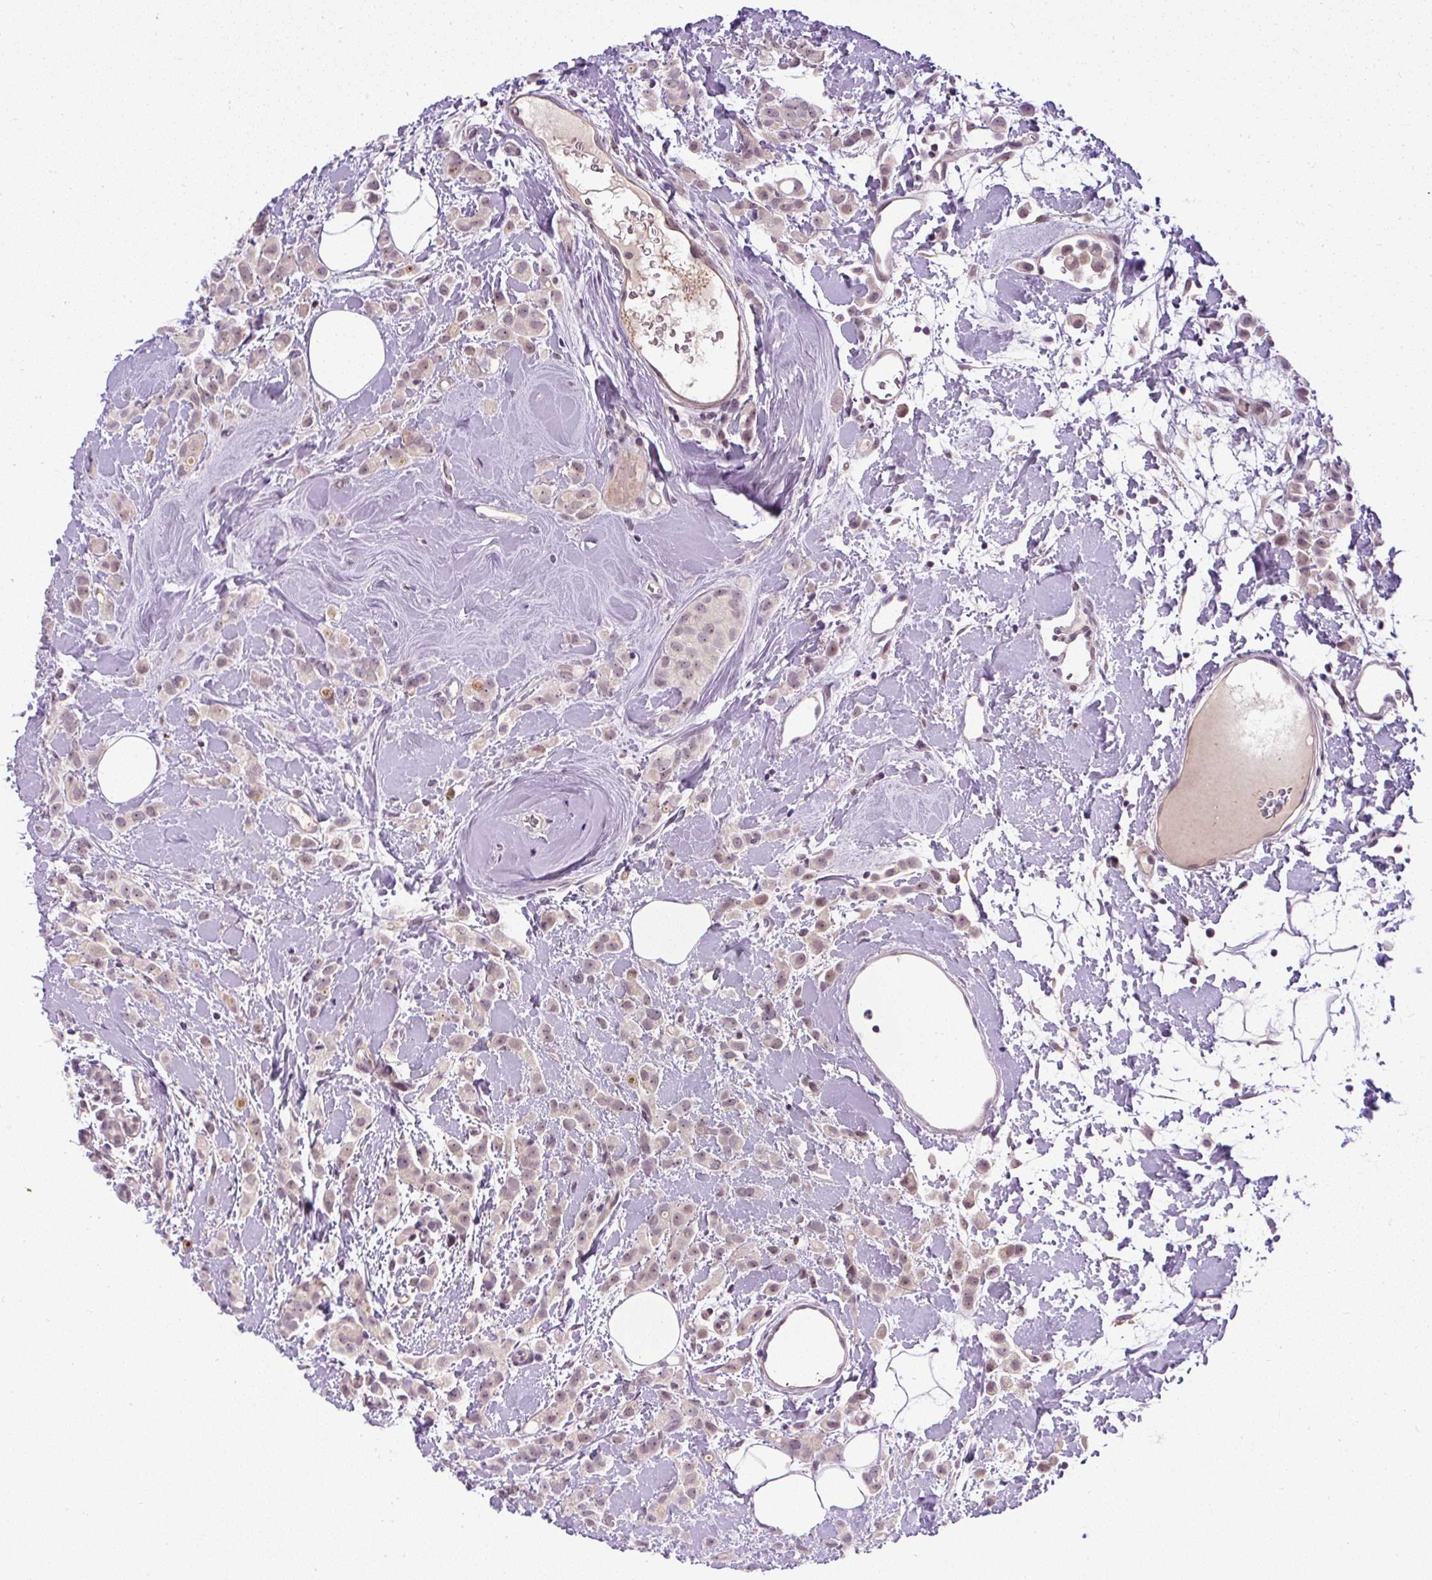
{"staining": {"intensity": "weak", "quantity": ">75%", "location": "nuclear"}, "tissue": "breast cancer", "cell_type": "Tumor cells", "image_type": "cancer", "snomed": [{"axis": "morphology", "description": "Lobular carcinoma"}, {"axis": "topography", "description": "Breast"}], "caption": "IHC image of neoplastic tissue: human breast cancer stained using immunohistochemistry exhibits low levels of weak protein expression localized specifically in the nuclear of tumor cells, appearing as a nuclear brown color.", "gene": "FAM117B", "patient": {"sex": "female", "age": 68}}